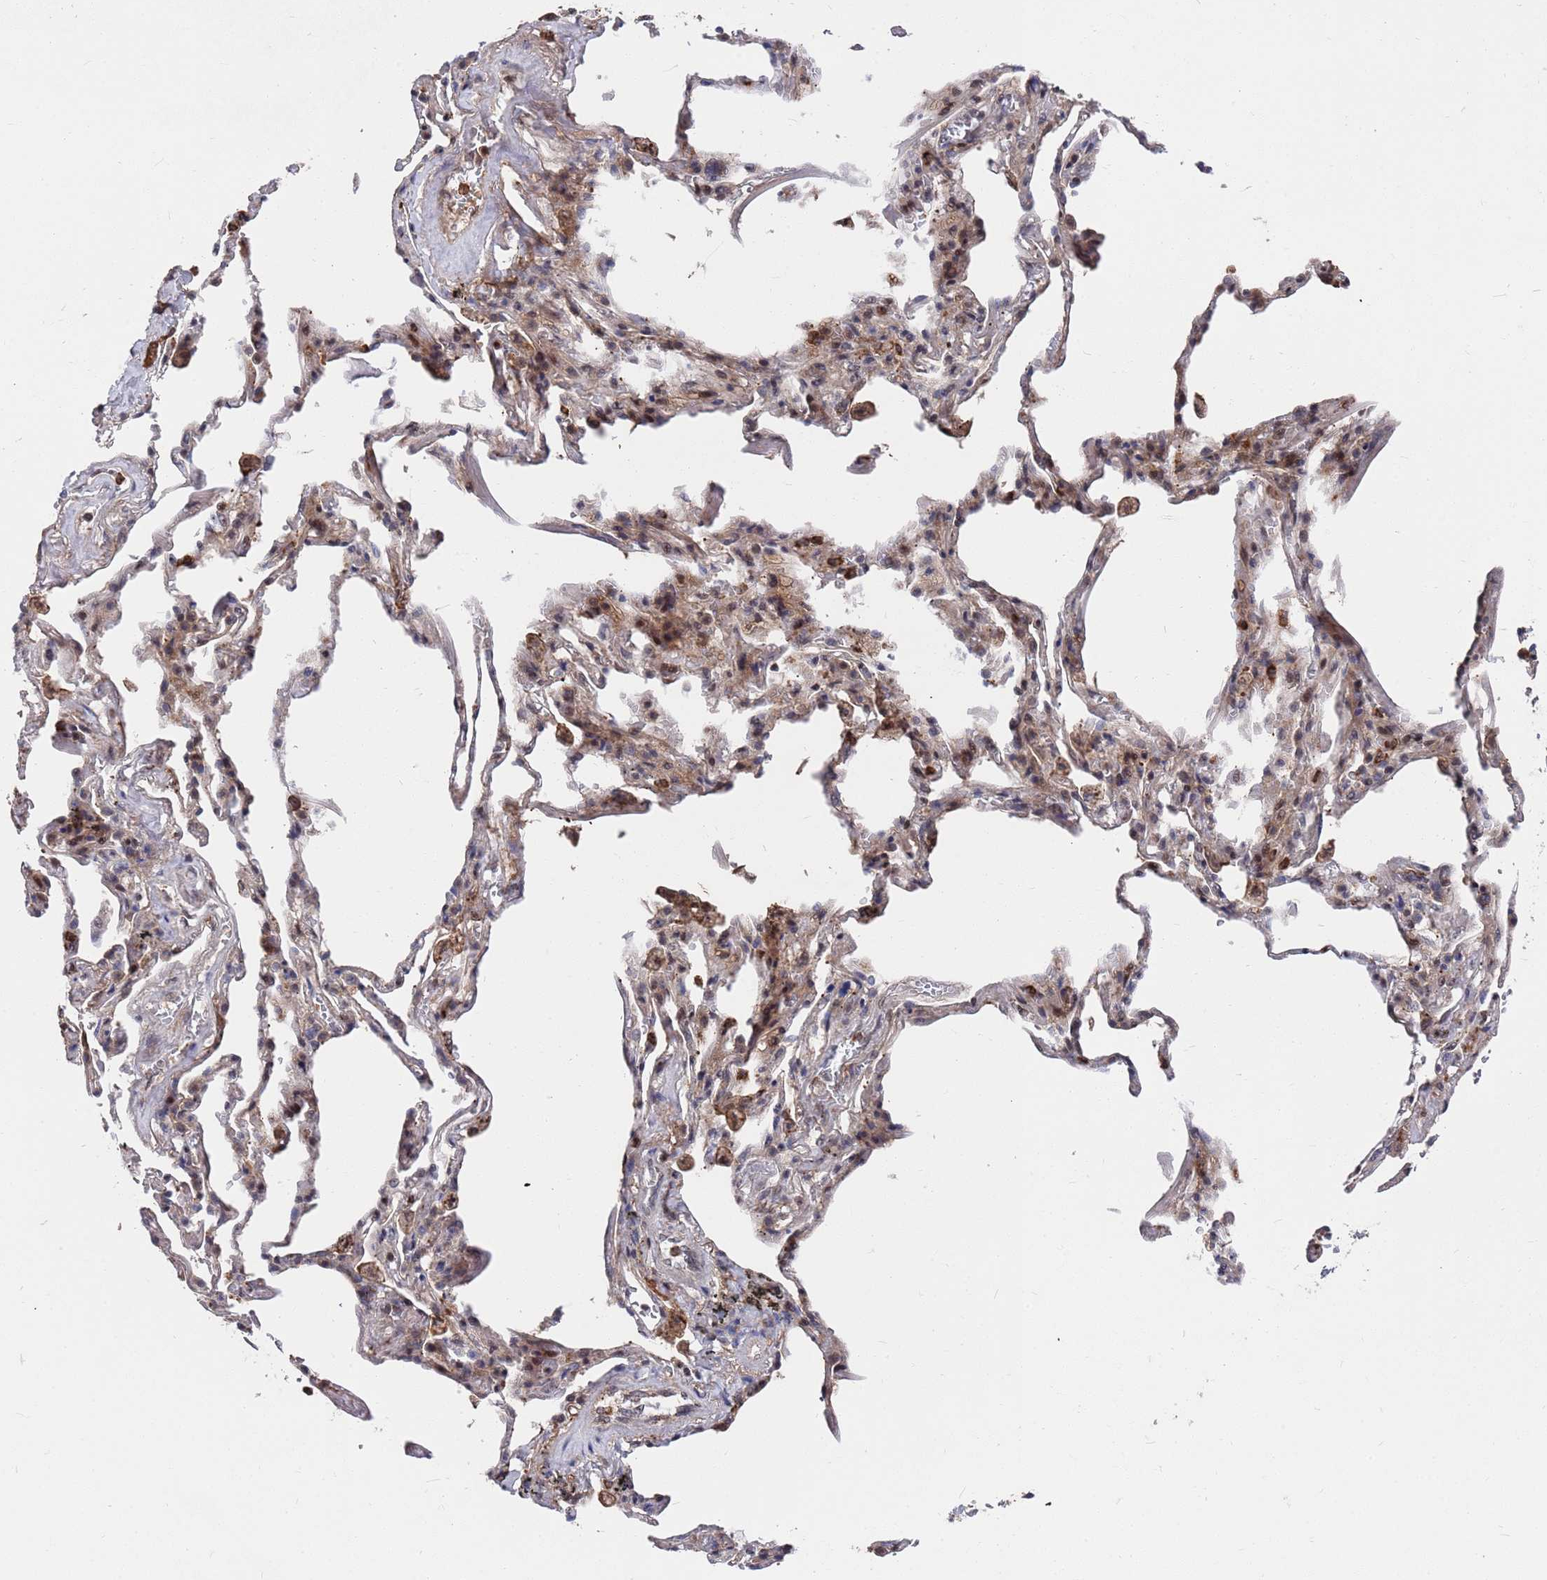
{"staining": {"intensity": "negative", "quantity": "none", "location": "none"}, "tissue": "adipose tissue", "cell_type": "Adipocytes", "image_type": "normal", "snomed": [{"axis": "morphology", "description": "Normal tissue, NOS"}, {"axis": "topography", "description": "Lymph node"}, {"axis": "topography", "description": "Bronchus"}], "caption": "The micrograph displays no staining of adipocytes in unremarkable adipose tissue. (DAB (3,3'-diaminobenzidine) immunohistochemistry visualized using brightfield microscopy, high magnification).", "gene": "TMBIM6", "patient": {"sex": "male", "age": 63}}